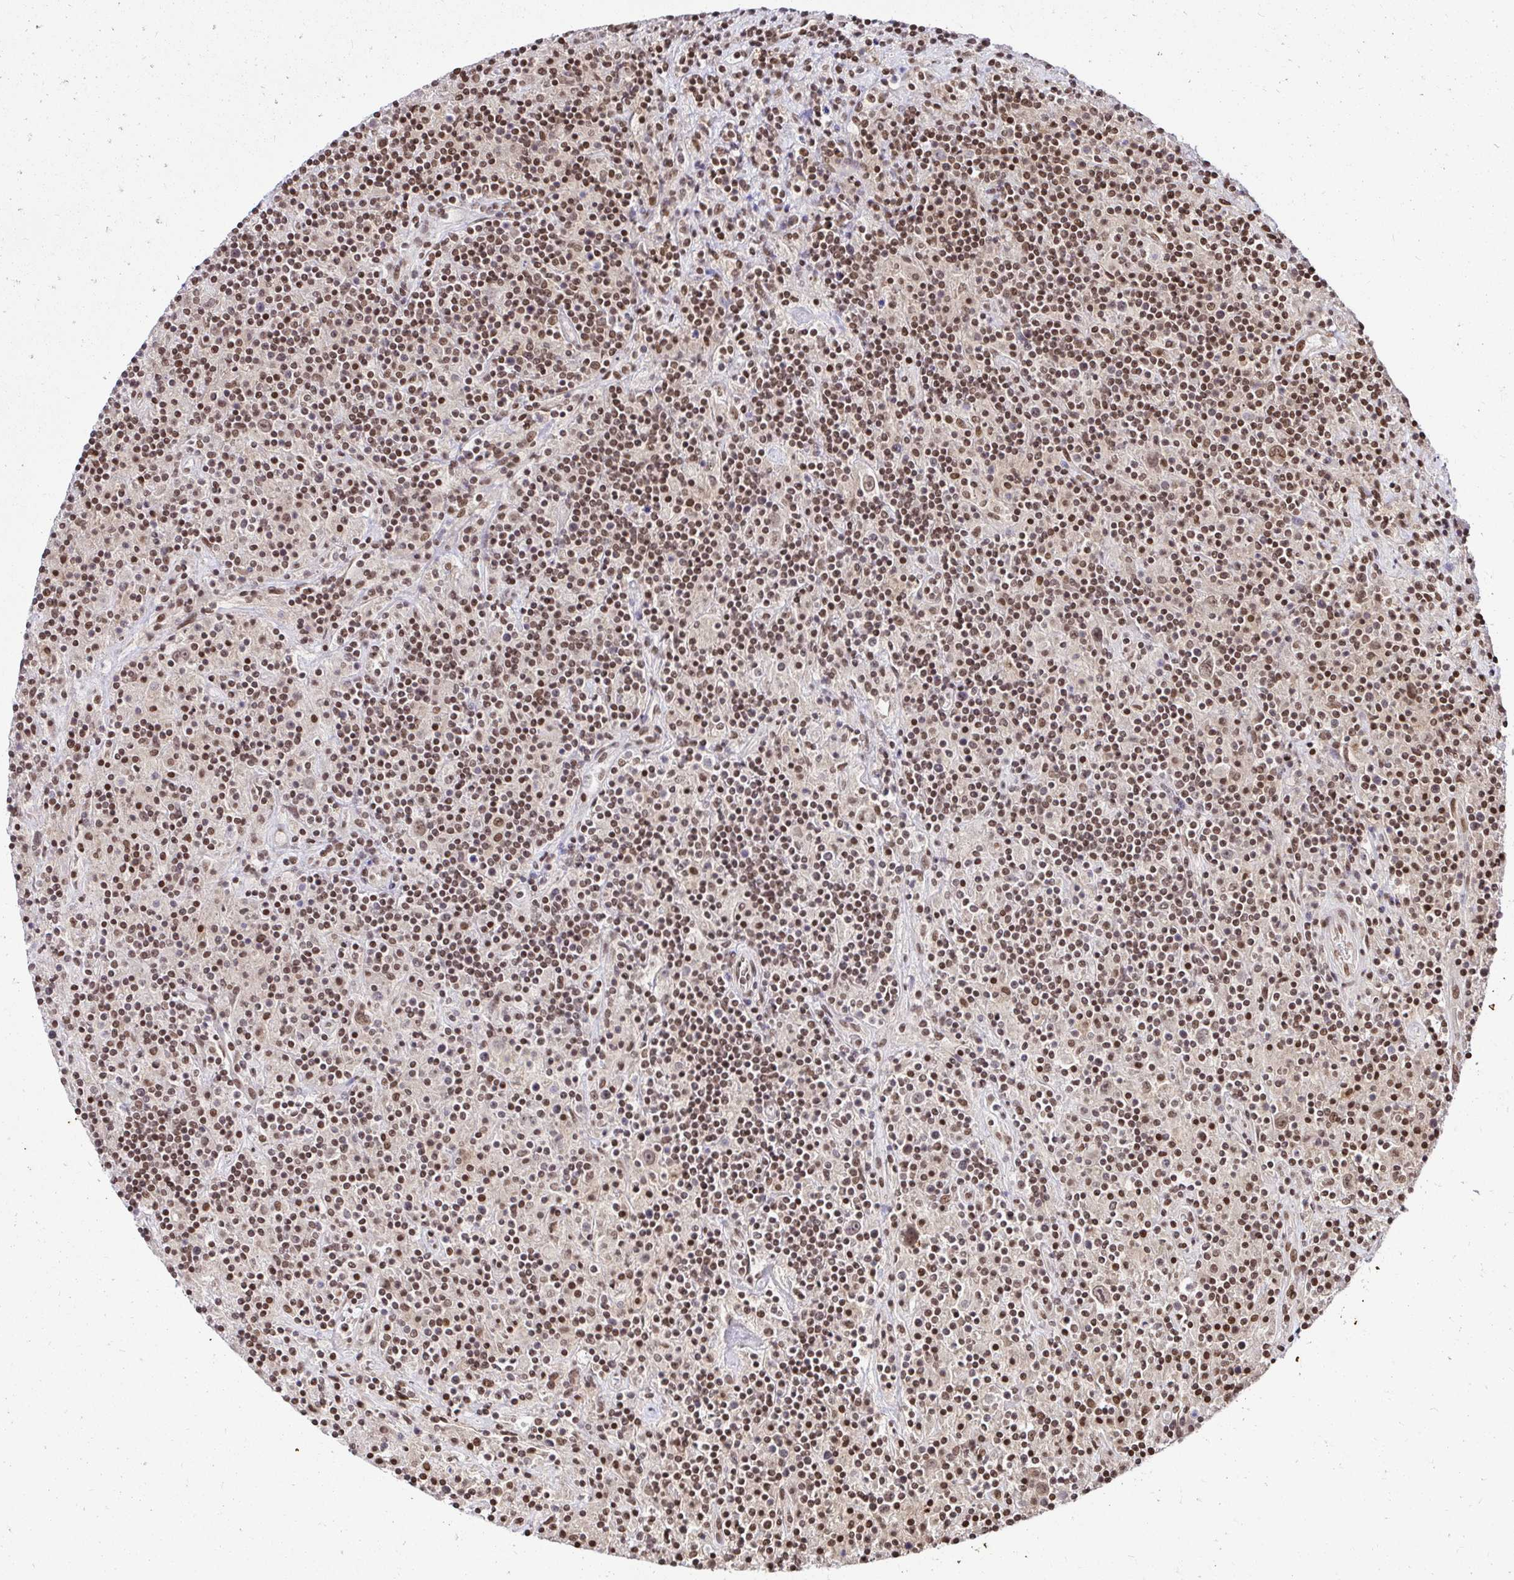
{"staining": {"intensity": "weak", "quantity": ">75%", "location": "nuclear"}, "tissue": "lymphoma", "cell_type": "Tumor cells", "image_type": "cancer", "snomed": [{"axis": "morphology", "description": "Hodgkin's disease, NOS"}, {"axis": "topography", "description": "Lymph node"}], "caption": "There is low levels of weak nuclear staining in tumor cells of Hodgkin's disease, as demonstrated by immunohistochemical staining (brown color).", "gene": "GLYR1", "patient": {"sex": "male", "age": 70}}